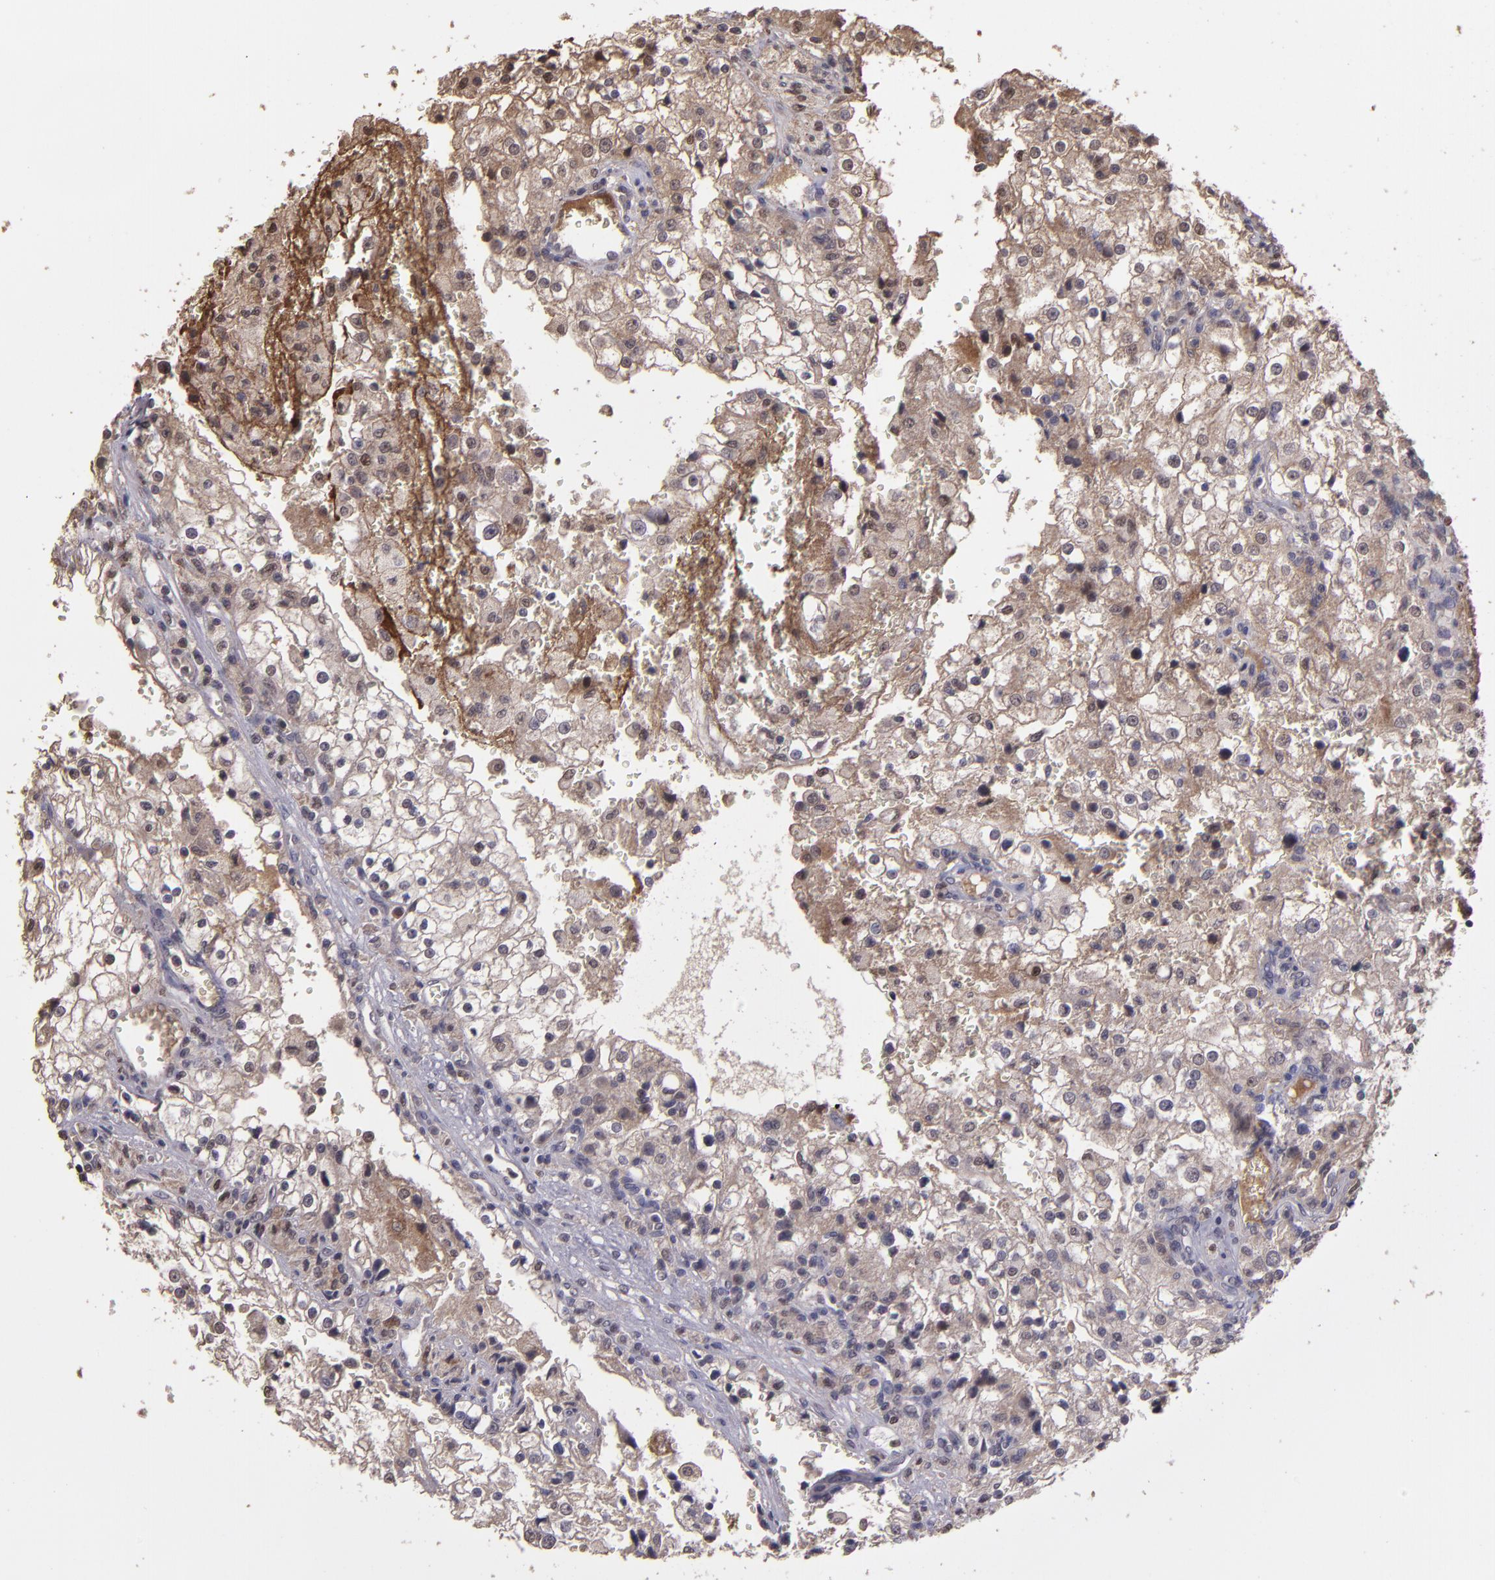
{"staining": {"intensity": "weak", "quantity": "25%-75%", "location": "cytoplasmic/membranous"}, "tissue": "renal cancer", "cell_type": "Tumor cells", "image_type": "cancer", "snomed": [{"axis": "morphology", "description": "Adenocarcinoma, NOS"}, {"axis": "topography", "description": "Kidney"}], "caption": "High-magnification brightfield microscopy of renal adenocarcinoma stained with DAB (brown) and counterstained with hematoxylin (blue). tumor cells exhibit weak cytoplasmic/membranous positivity is present in approximately25%-75% of cells.", "gene": "SERPINF2", "patient": {"sex": "female", "age": 74}}